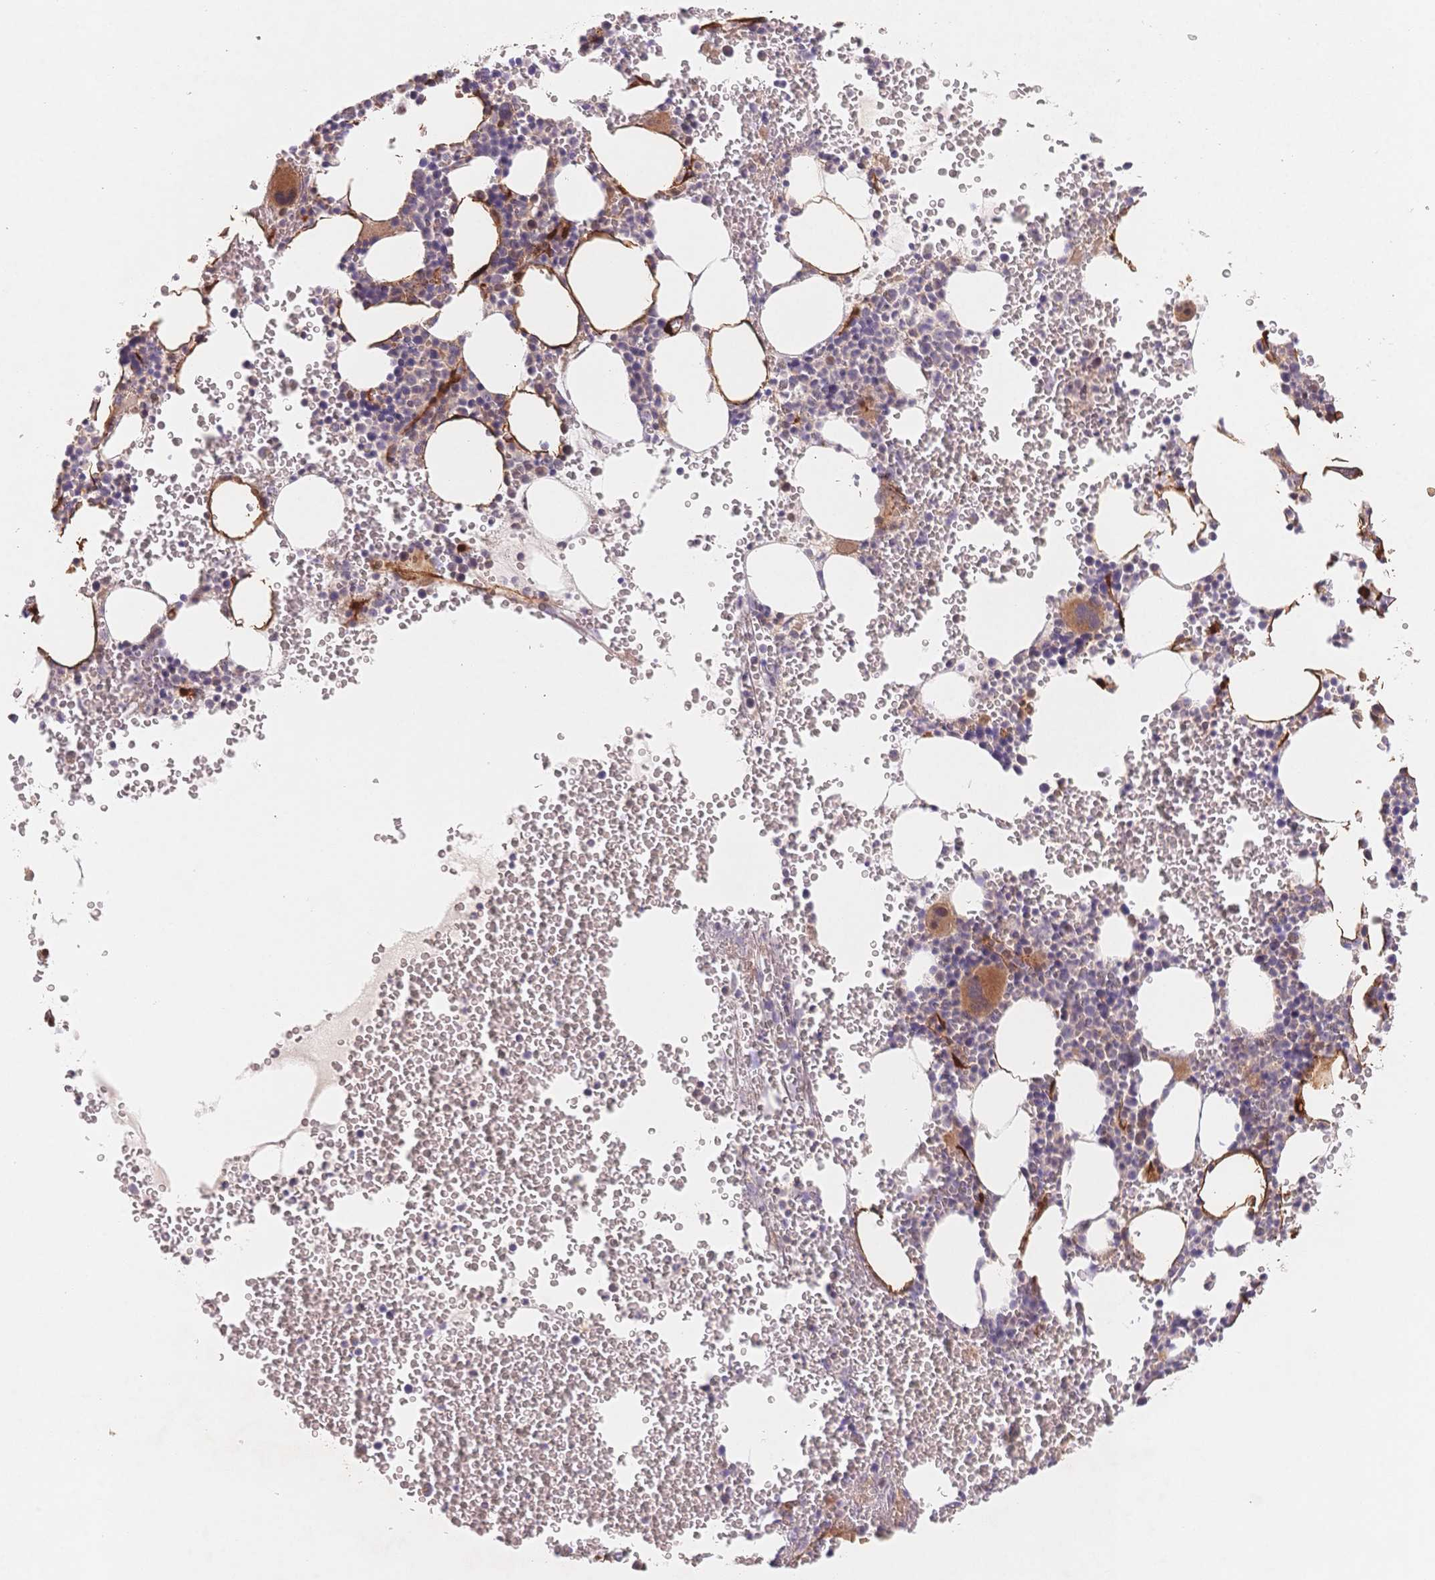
{"staining": {"intensity": "moderate", "quantity": "<25%", "location": "cytoplasmic/membranous"}, "tissue": "bone marrow", "cell_type": "Hematopoietic cells", "image_type": "normal", "snomed": [{"axis": "morphology", "description": "Normal tissue, NOS"}, {"axis": "topography", "description": "Bone marrow"}], "caption": "Bone marrow stained with immunohistochemistry shows moderate cytoplasmic/membranous staining in approximately <25% of hematopoietic cells.", "gene": "C12orf75", "patient": {"sex": "male", "age": 82}}